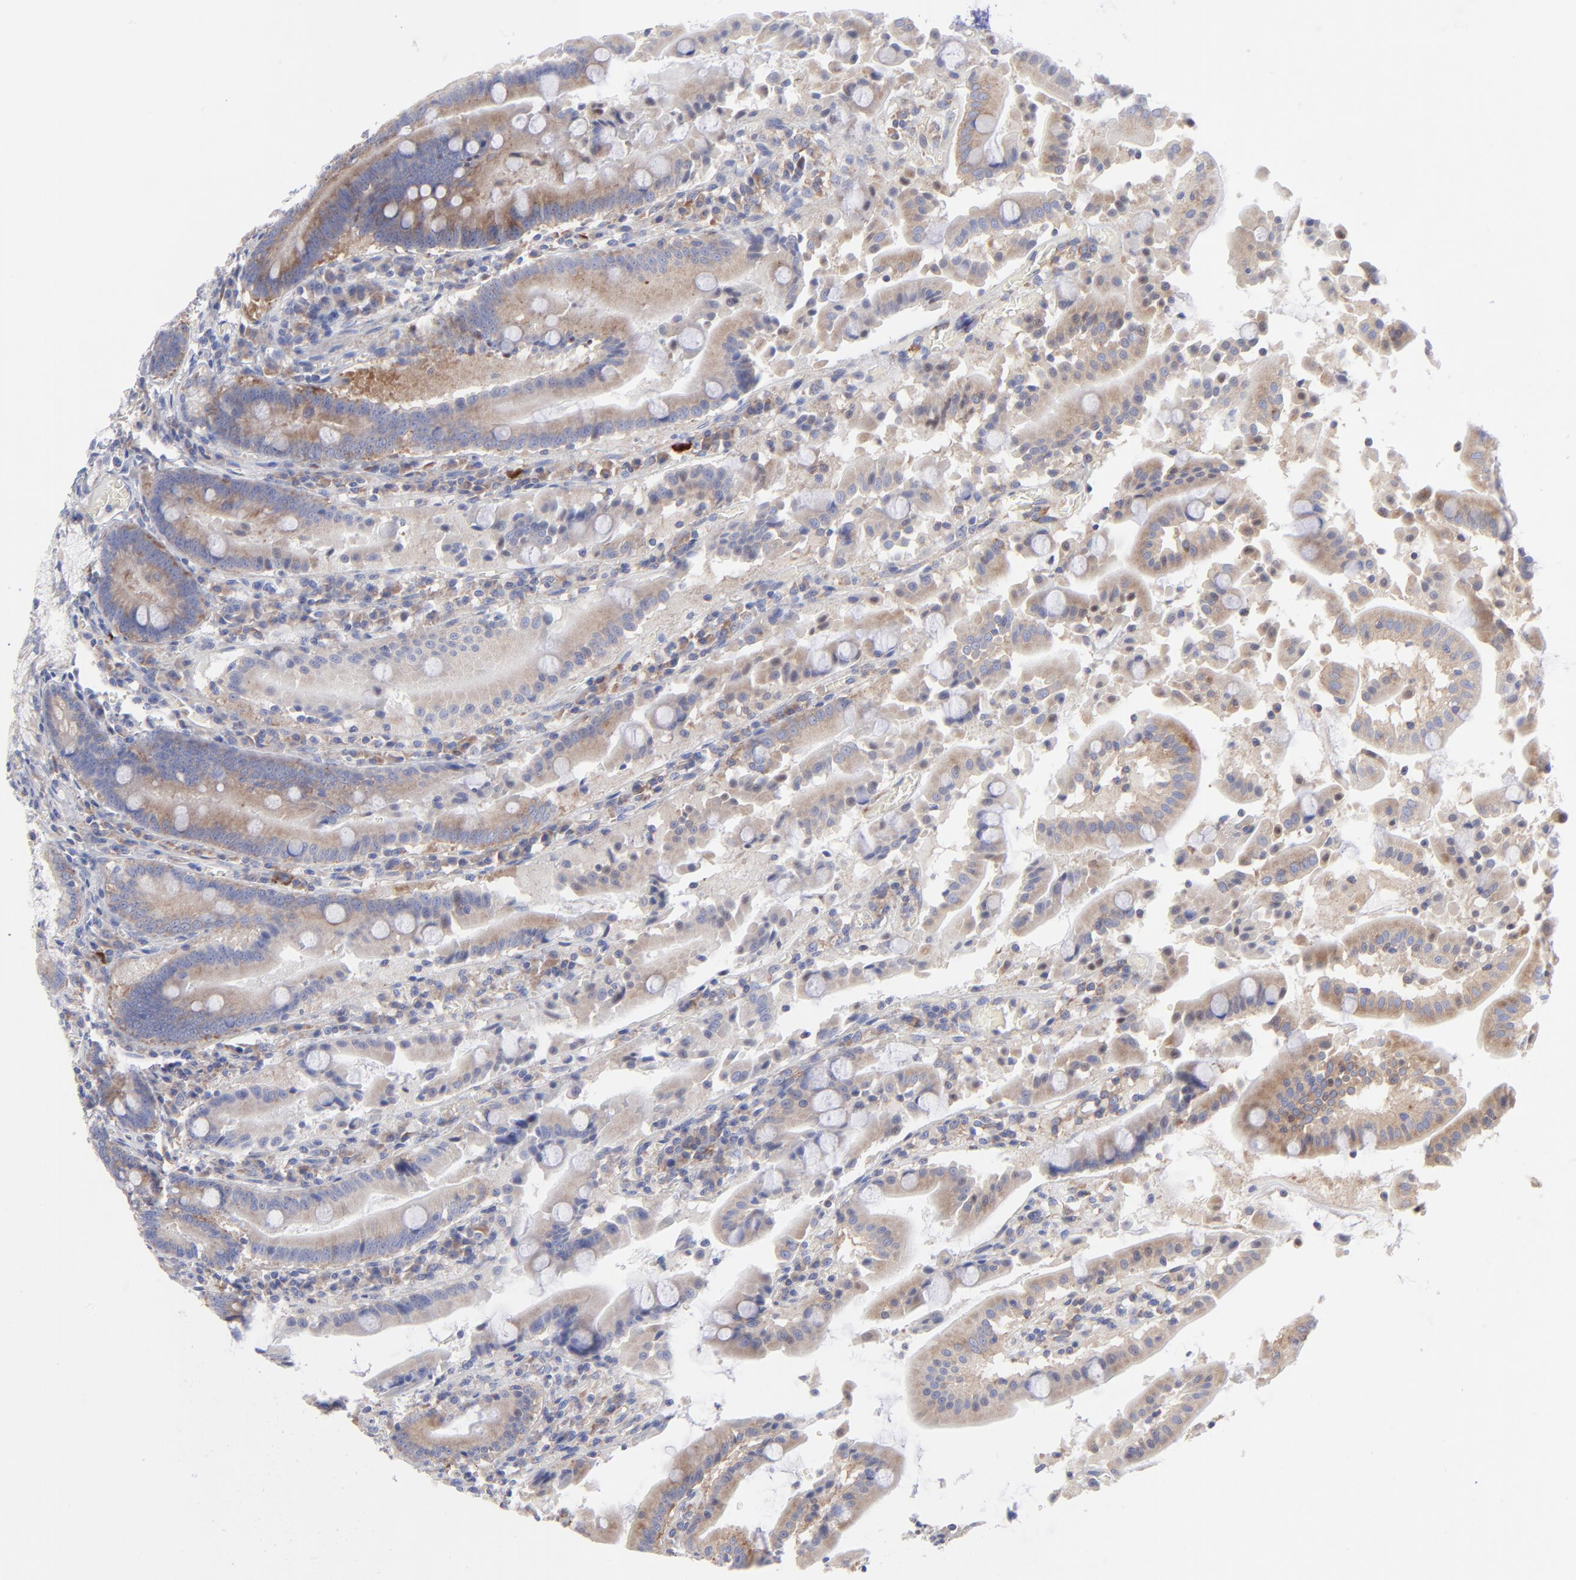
{"staining": {"intensity": "moderate", "quantity": "25%-75%", "location": "cytoplasmic/membranous"}, "tissue": "stomach", "cell_type": "Glandular cells", "image_type": "normal", "snomed": [{"axis": "morphology", "description": "Normal tissue, NOS"}, {"axis": "topography", "description": "Stomach, lower"}], "caption": "High-magnification brightfield microscopy of unremarkable stomach stained with DAB (3,3'-diaminobenzidine) (brown) and counterstained with hematoxylin (blue). glandular cells exhibit moderate cytoplasmic/membranous staining is appreciated in approximately25%-75% of cells. Nuclei are stained in blue.", "gene": "EIF2AK2", "patient": {"sex": "male", "age": 56}}